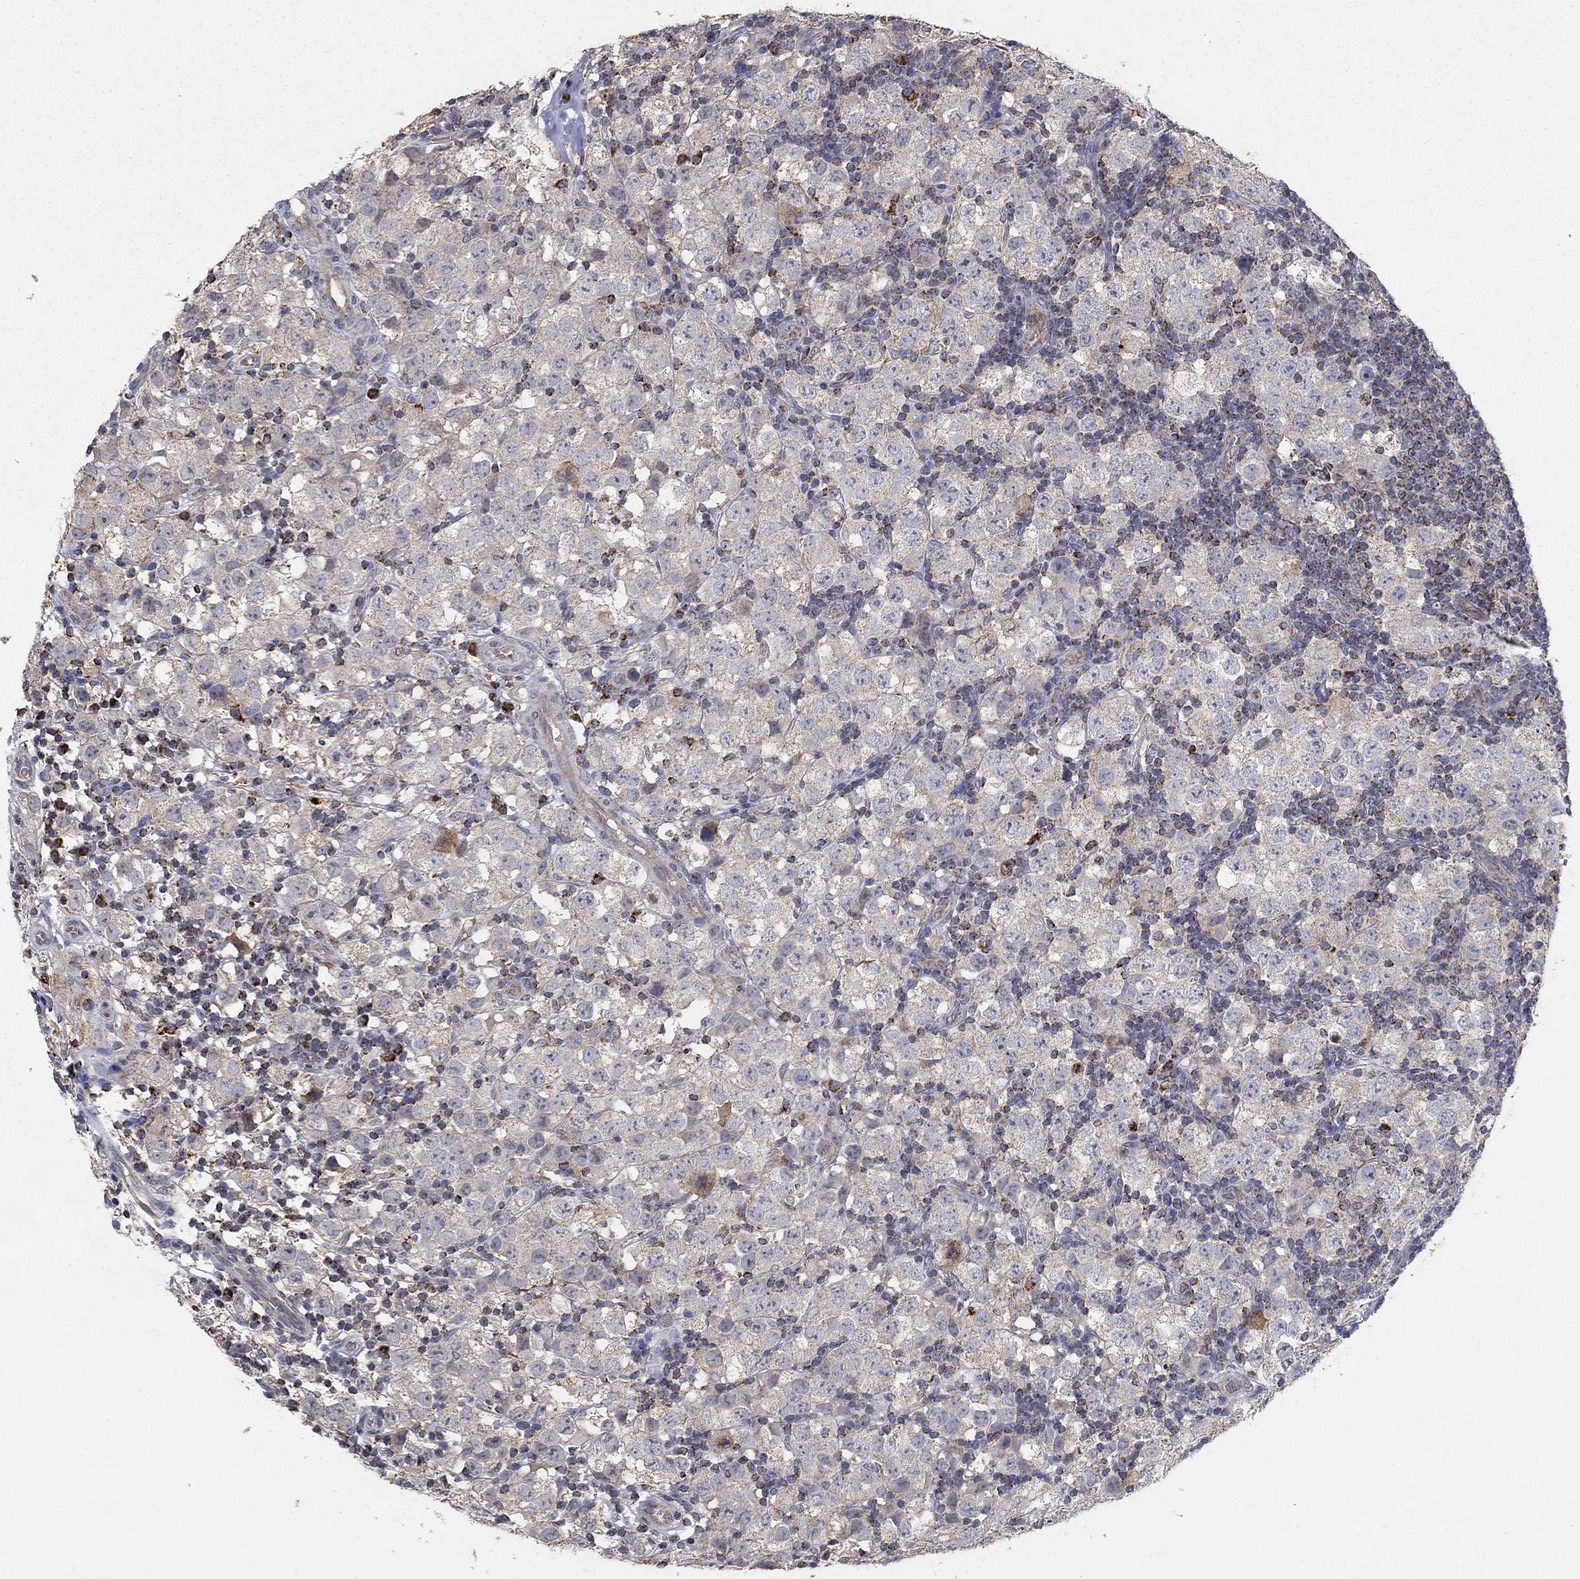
{"staining": {"intensity": "moderate", "quantity": "<25%", "location": "cytoplasmic/membranous"}, "tissue": "testis cancer", "cell_type": "Tumor cells", "image_type": "cancer", "snomed": [{"axis": "morphology", "description": "Seminoma, NOS"}, {"axis": "topography", "description": "Testis"}], "caption": "Seminoma (testis) stained with DAB immunohistochemistry shows low levels of moderate cytoplasmic/membranous expression in approximately <25% of tumor cells.", "gene": "GPSM1", "patient": {"sex": "male", "age": 34}}